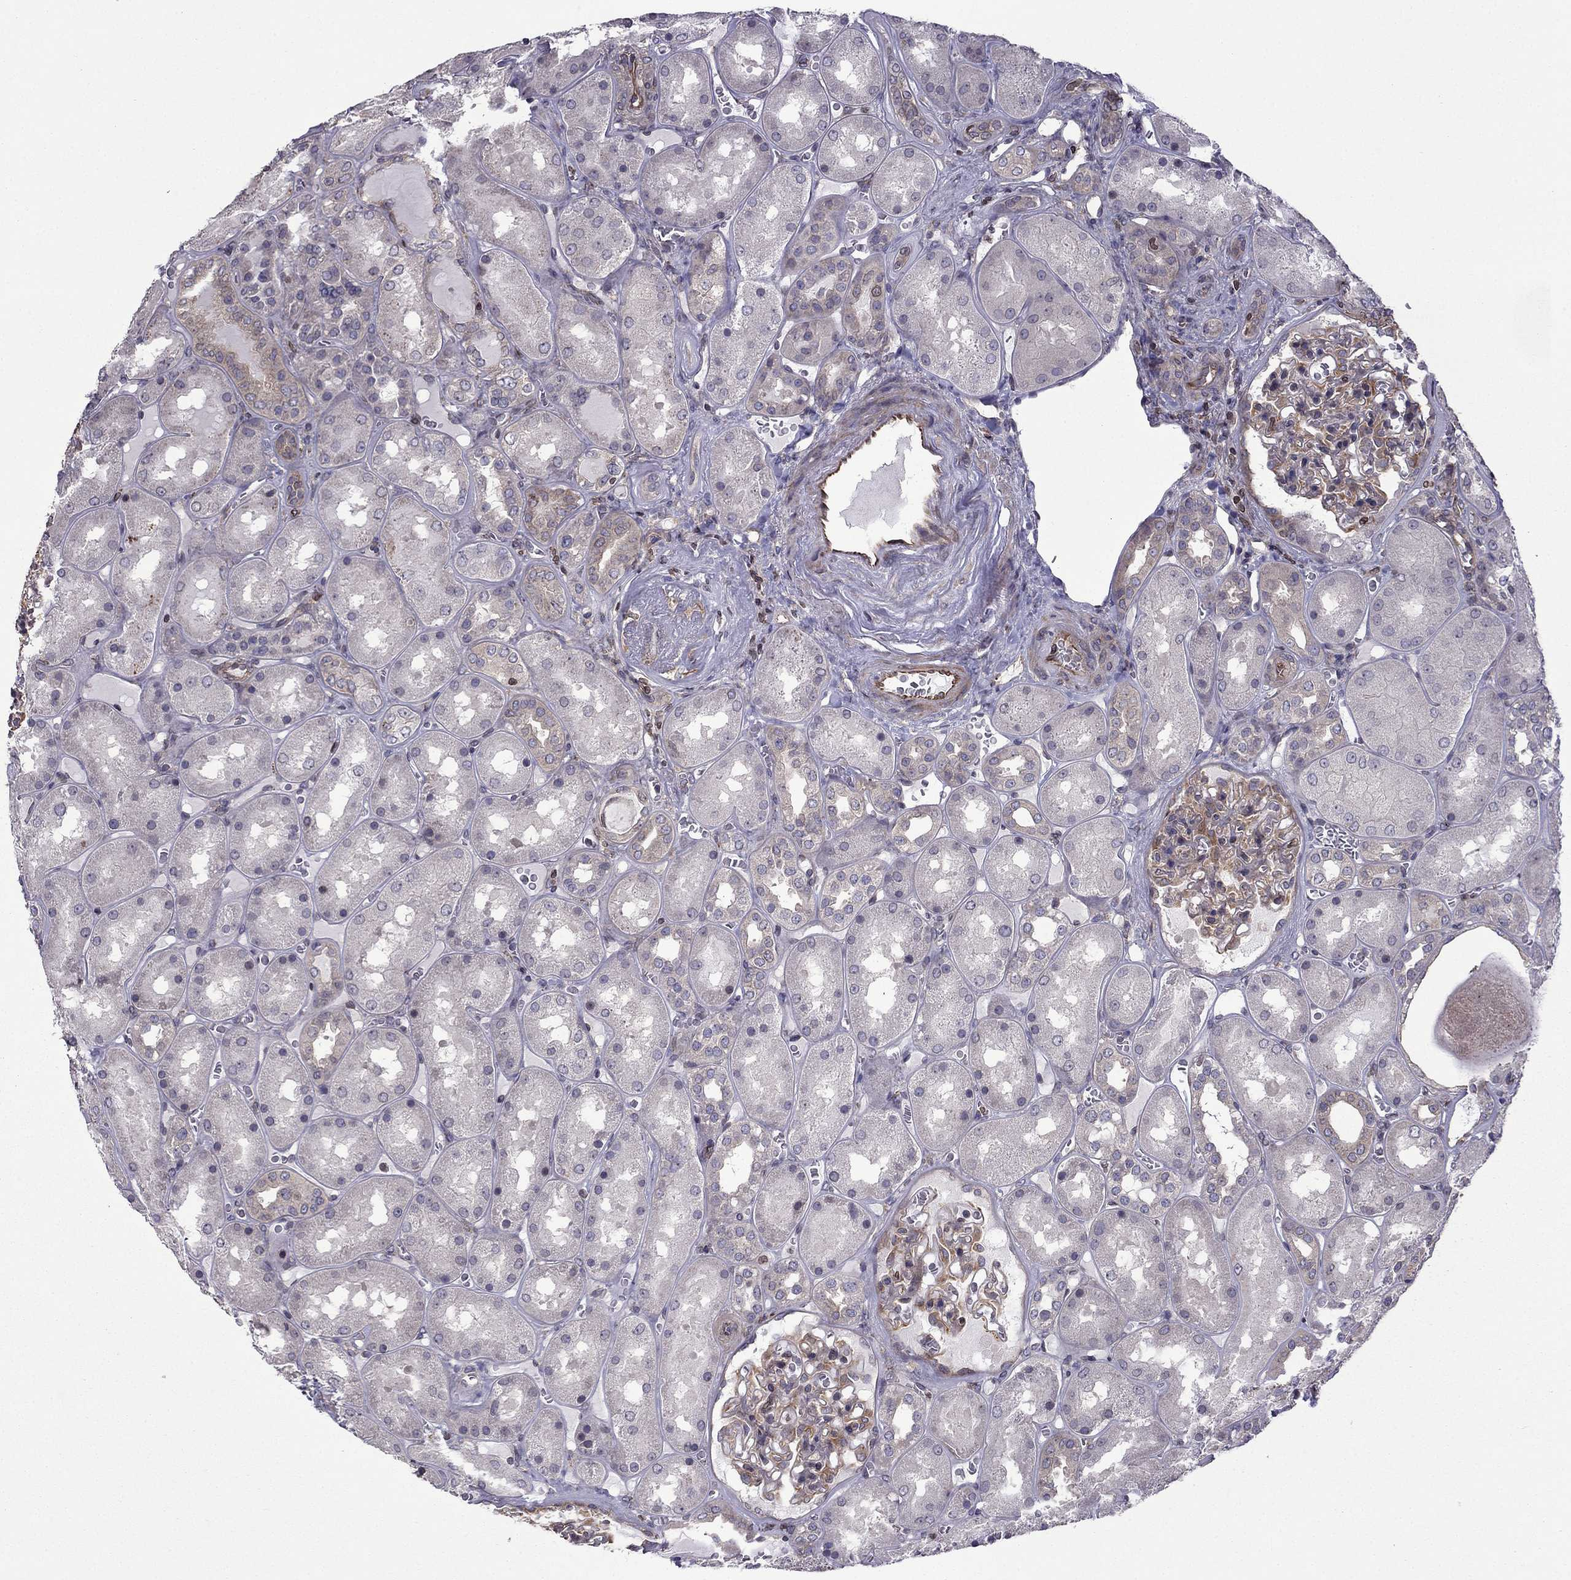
{"staining": {"intensity": "moderate", "quantity": "25%-75%", "location": "cytoplasmic/membranous"}, "tissue": "kidney", "cell_type": "Cells in glomeruli", "image_type": "normal", "snomed": [{"axis": "morphology", "description": "Normal tissue, NOS"}, {"axis": "topography", "description": "Kidney"}], "caption": "IHC histopathology image of benign kidney stained for a protein (brown), which exhibits medium levels of moderate cytoplasmic/membranous expression in about 25%-75% of cells in glomeruli.", "gene": "CDC42BPA", "patient": {"sex": "male", "age": 73}}